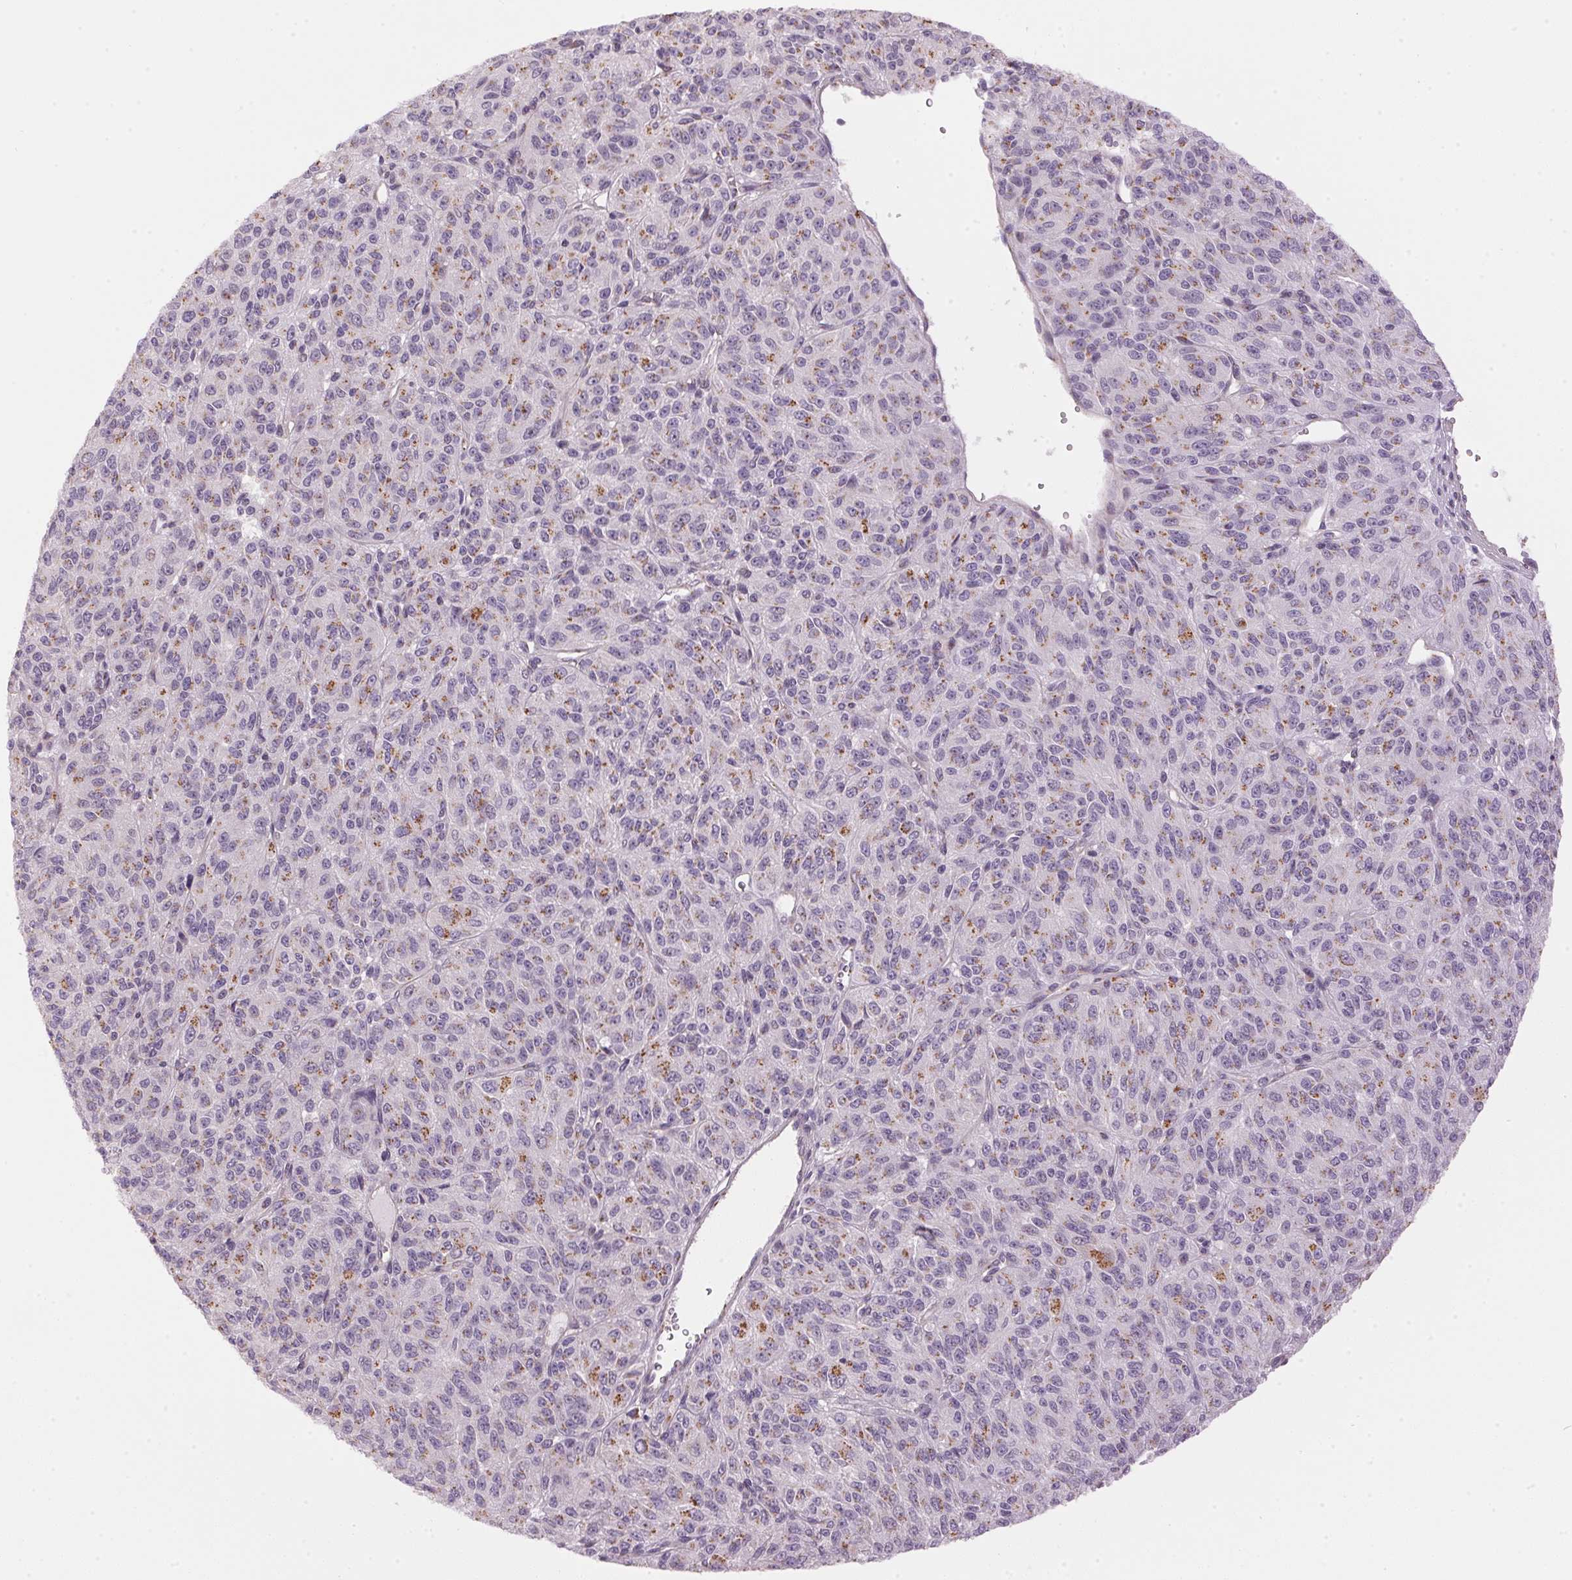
{"staining": {"intensity": "moderate", "quantity": "25%-75%", "location": "cytoplasmic/membranous"}, "tissue": "melanoma", "cell_type": "Tumor cells", "image_type": "cancer", "snomed": [{"axis": "morphology", "description": "Malignant melanoma, Metastatic site"}, {"axis": "topography", "description": "Brain"}], "caption": "Melanoma tissue exhibits moderate cytoplasmic/membranous staining in about 25%-75% of tumor cells Nuclei are stained in blue.", "gene": "GOLPH3", "patient": {"sex": "female", "age": 56}}